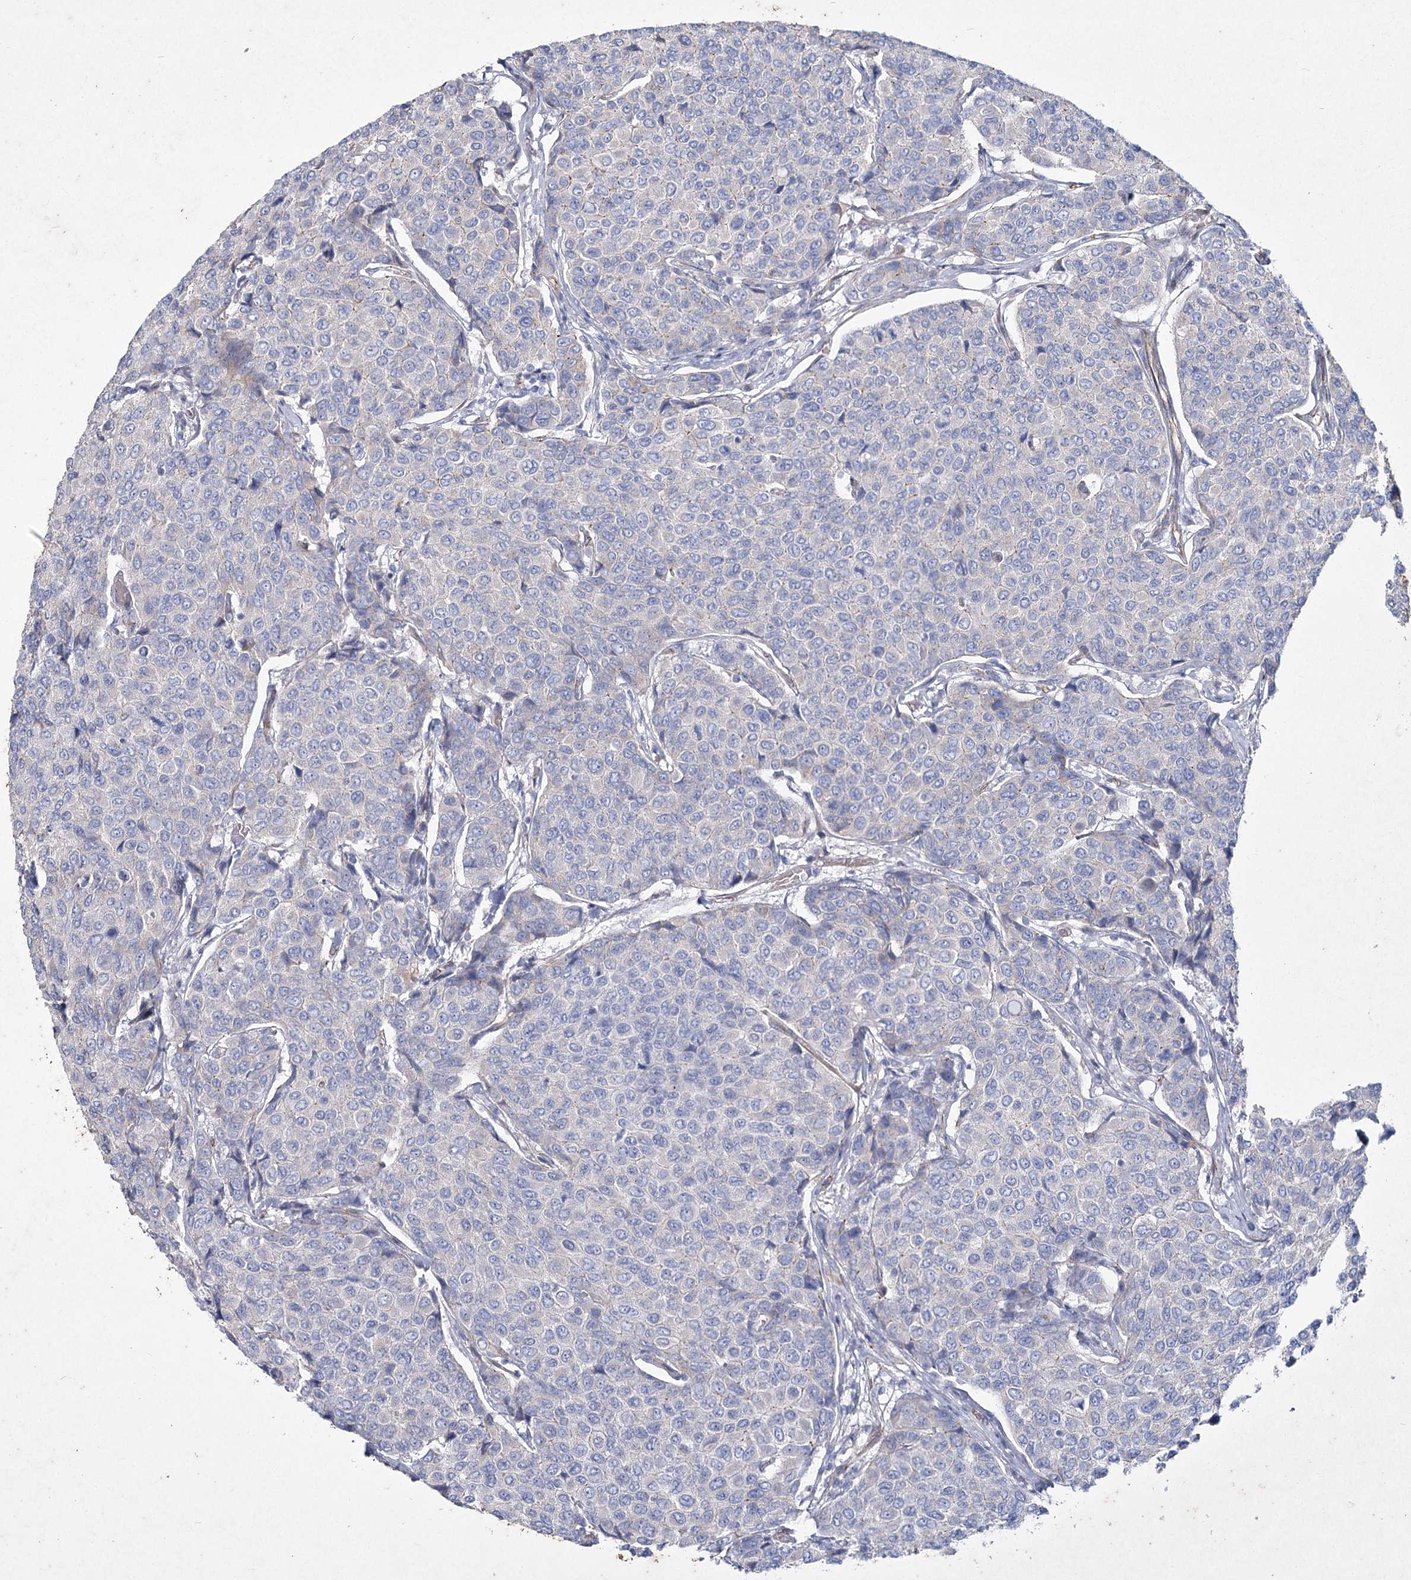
{"staining": {"intensity": "negative", "quantity": "none", "location": "none"}, "tissue": "breast cancer", "cell_type": "Tumor cells", "image_type": "cancer", "snomed": [{"axis": "morphology", "description": "Duct carcinoma"}, {"axis": "topography", "description": "Breast"}], "caption": "IHC histopathology image of neoplastic tissue: human breast cancer (intraductal carcinoma) stained with DAB (3,3'-diaminobenzidine) exhibits no significant protein staining in tumor cells.", "gene": "LDLRAD3", "patient": {"sex": "female", "age": 55}}